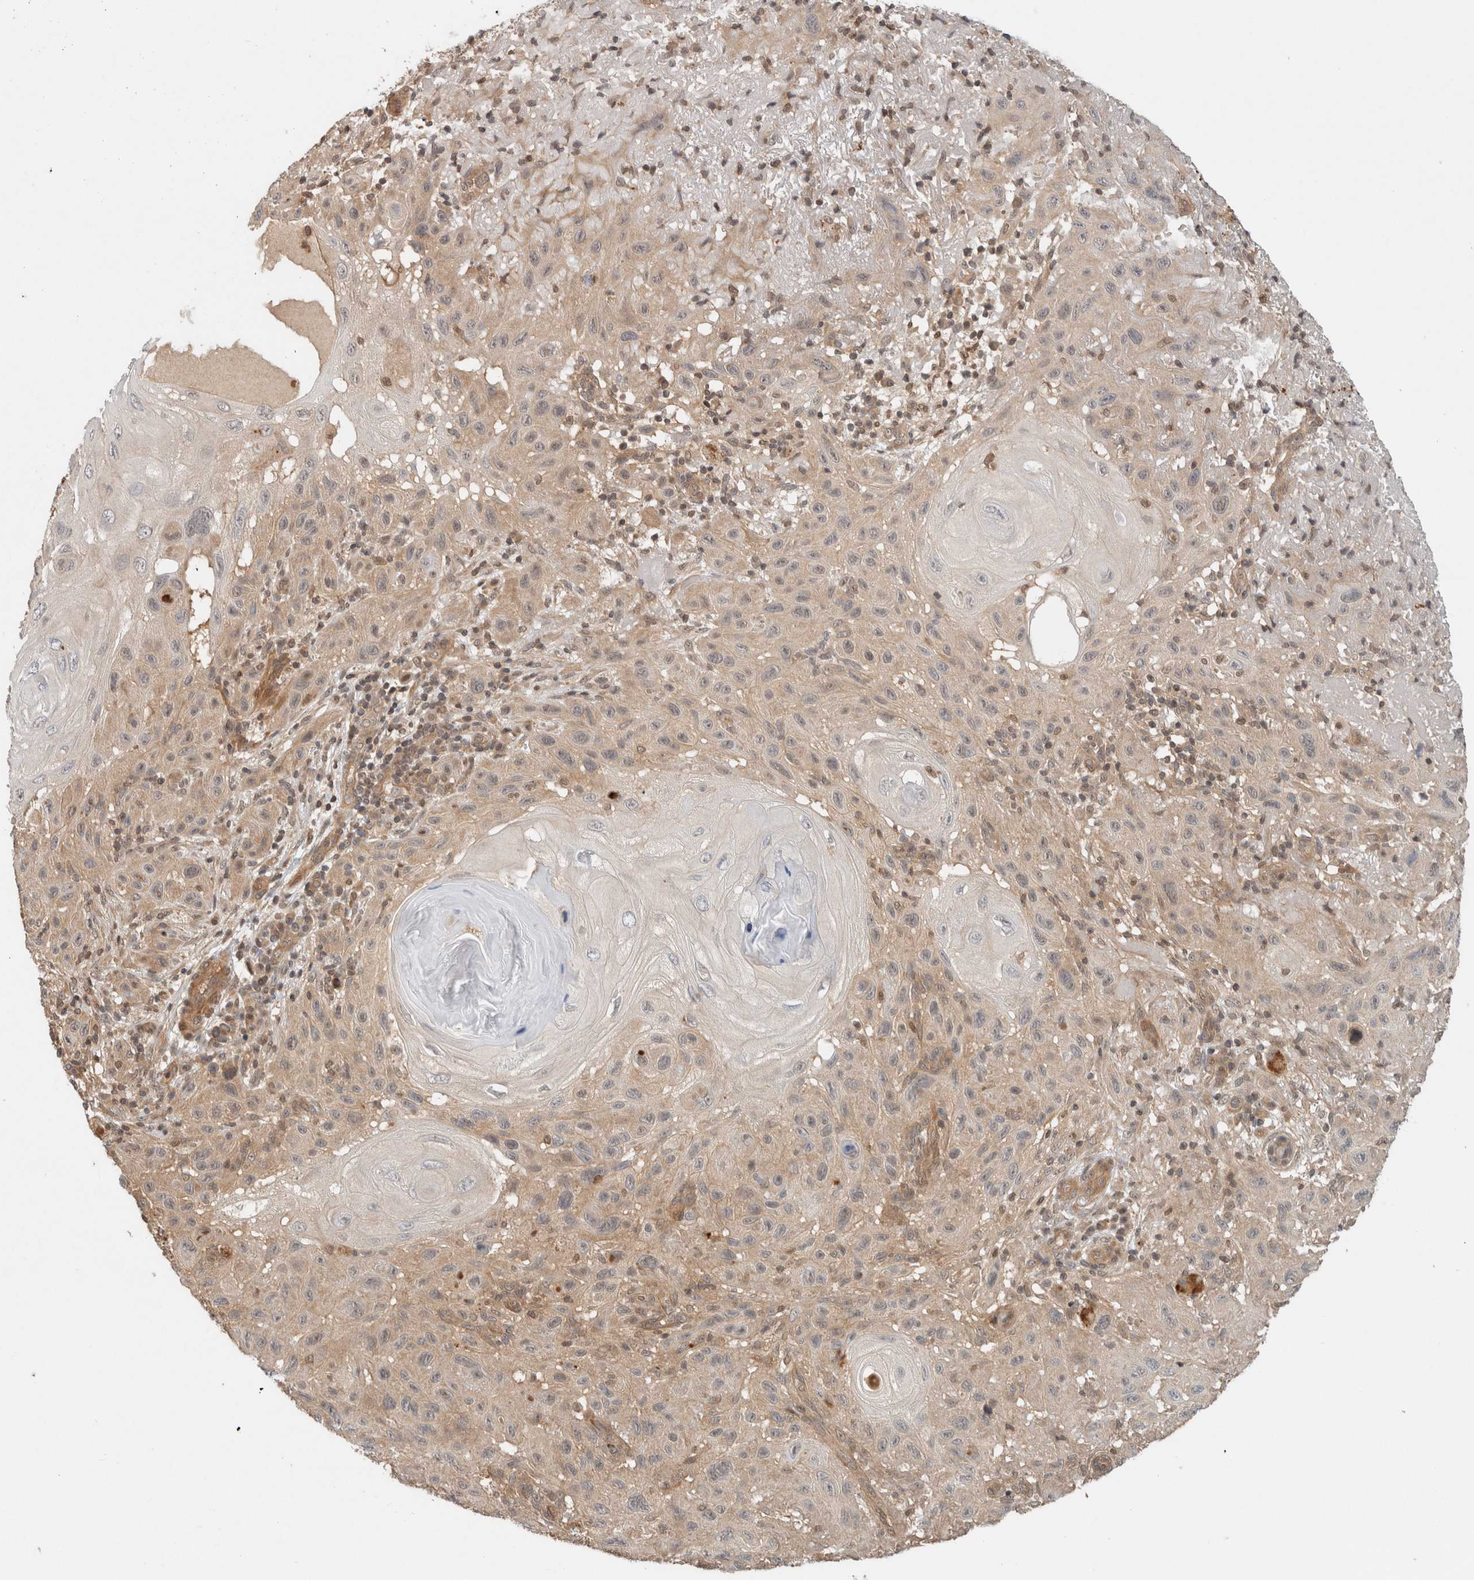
{"staining": {"intensity": "weak", "quantity": ">75%", "location": "cytoplasmic/membranous"}, "tissue": "skin cancer", "cell_type": "Tumor cells", "image_type": "cancer", "snomed": [{"axis": "morphology", "description": "Normal tissue, NOS"}, {"axis": "morphology", "description": "Squamous cell carcinoma, NOS"}, {"axis": "topography", "description": "Skin"}], "caption": "Immunohistochemical staining of human squamous cell carcinoma (skin) shows low levels of weak cytoplasmic/membranous protein positivity in about >75% of tumor cells.", "gene": "CAAP1", "patient": {"sex": "female", "age": 96}}